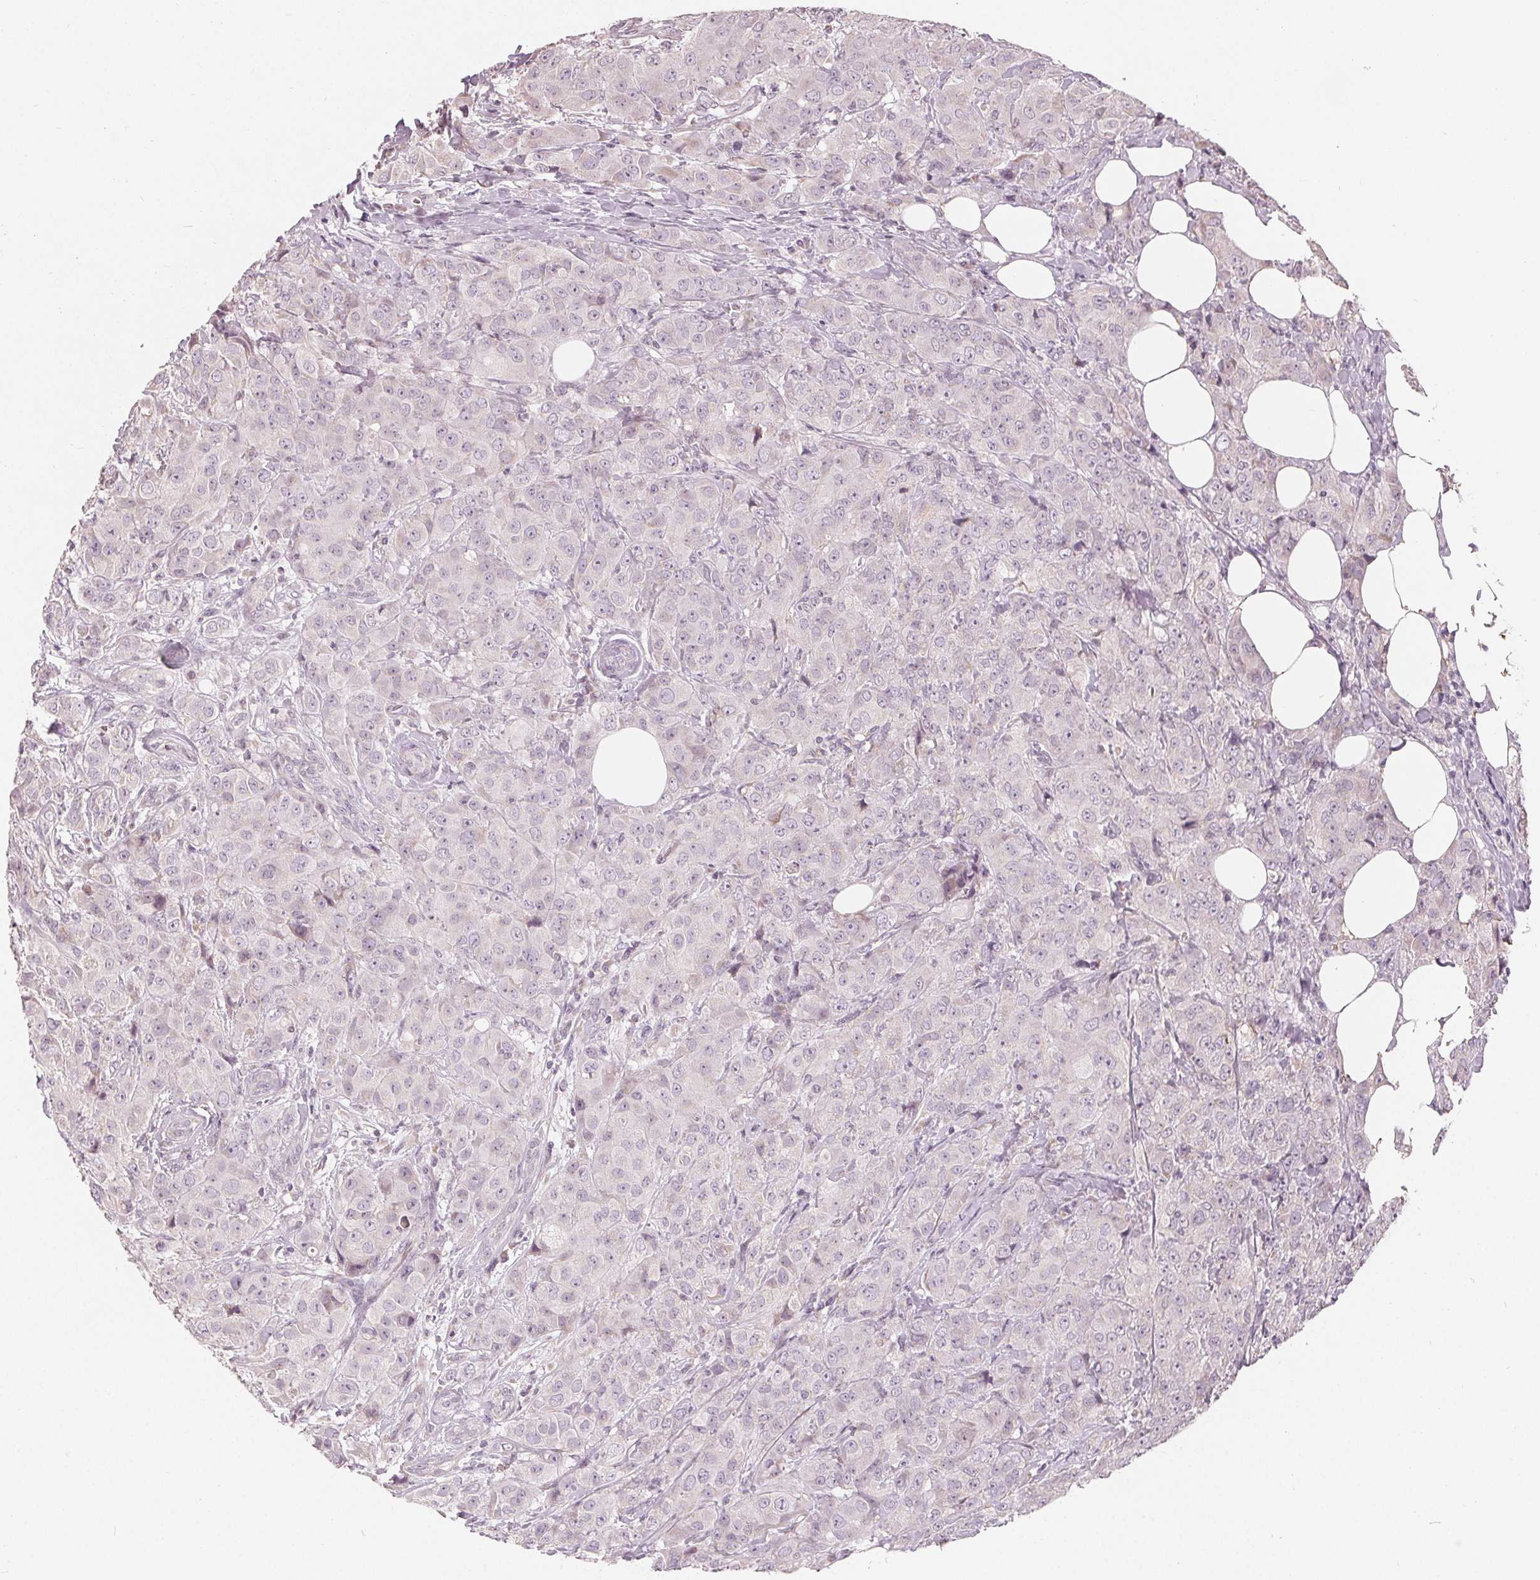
{"staining": {"intensity": "negative", "quantity": "none", "location": "none"}, "tissue": "breast cancer", "cell_type": "Tumor cells", "image_type": "cancer", "snomed": [{"axis": "morphology", "description": "Normal tissue, NOS"}, {"axis": "morphology", "description": "Duct carcinoma"}, {"axis": "topography", "description": "Breast"}], "caption": "Immunohistochemistry (IHC) of breast cancer (invasive ductal carcinoma) exhibits no staining in tumor cells.", "gene": "TRIM60", "patient": {"sex": "female", "age": 43}}